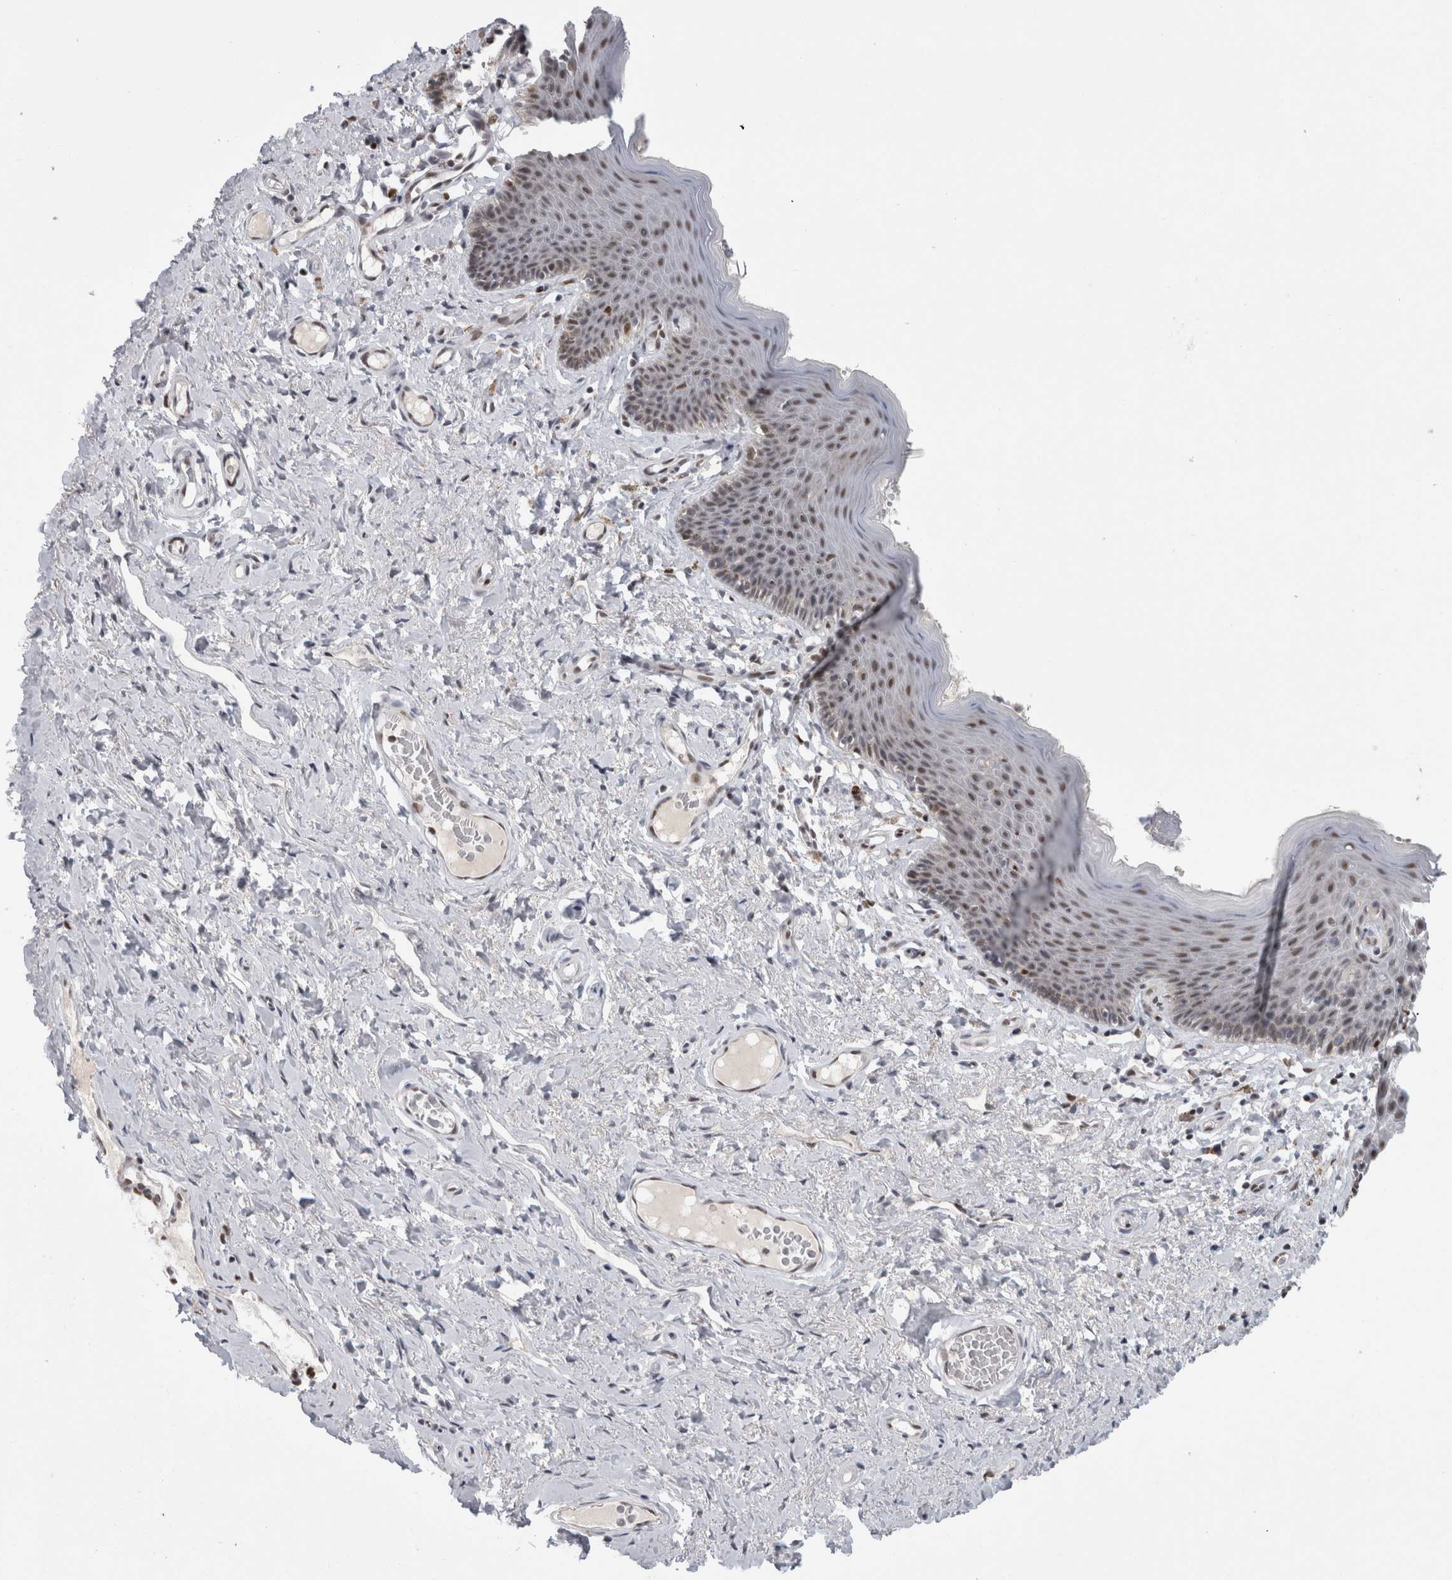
{"staining": {"intensity": "moderate", "quantity": "25%-75%", "location": "nuclear"}, "tissue": "skin", "cell_type": "Epidermal cells", "image_type": "normal", "snomed": [{"axis": "morphology", "description": "Normal tissue, NOS"}, {"axis": "topography", "description": "Vulva"}], "caption": "Epidermal cells display medium levels of moderate nuclear expression in about 25%-75% of cells in unremarkable skin.", "gene": "SRARP", "patient": {"sex": "female", "age": 66}}